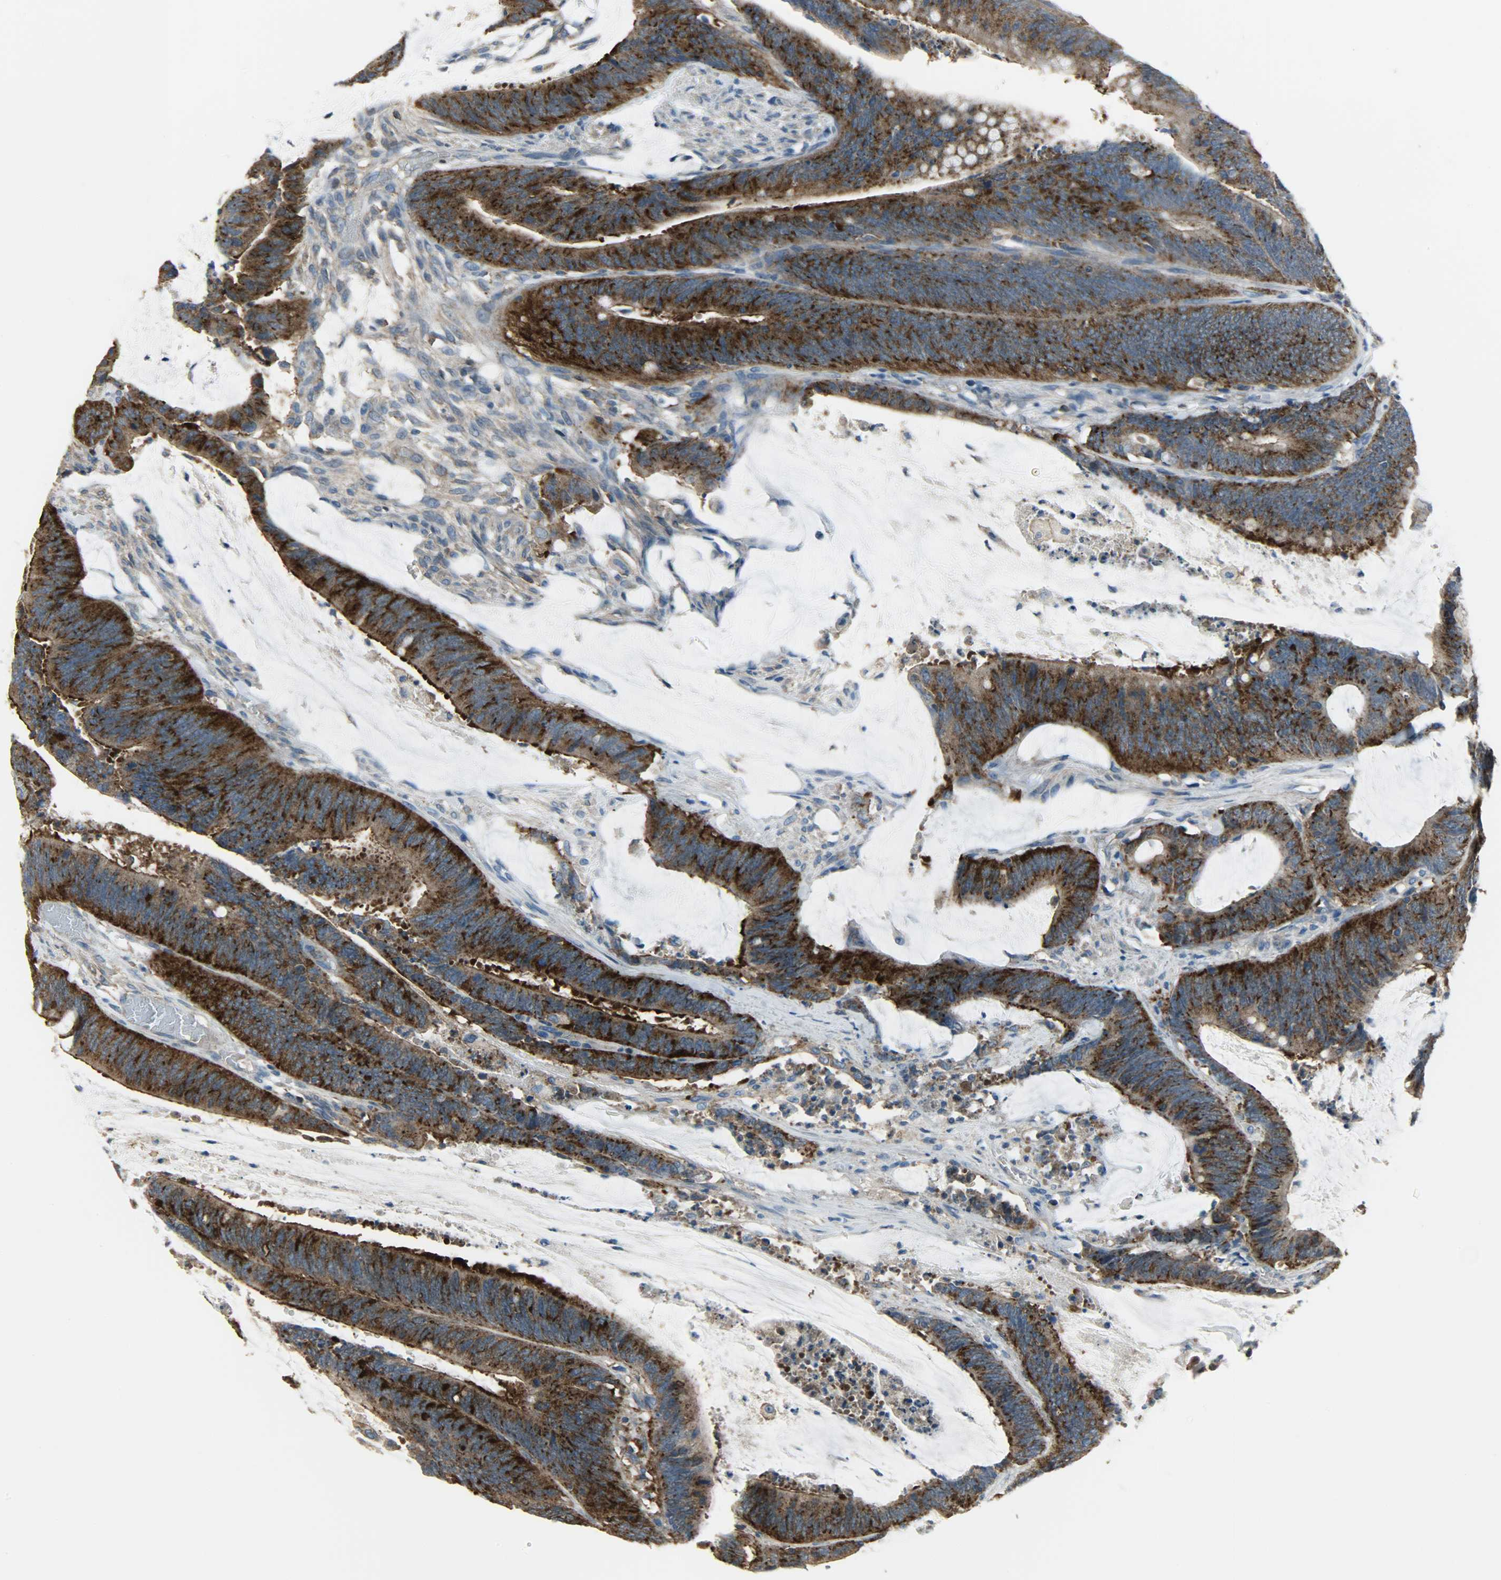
{"staining": {"intensity": "strong", "quantity": ">75%", "location": "cytoplasmic/membranous"}, "tissue": "colorectal cancer", "cell_type": "Tumor cells", "image_type": "cancer", "snomed": [{"axis": "morphology", "description": "Adenocarcinoma, NOS"}, {"axis": "topography", "description": "Rectum"}], "caption": "Protein expression by IHC reveals strong cytoplasmic/membranous staining in about >75% of tumor cells in colorectal adenocarcinoma. (Brightfield microscopy of DAB IHC at high magnification).", "gene": "DNAJA4", "patient": {"sex": "female", "age": 66}}